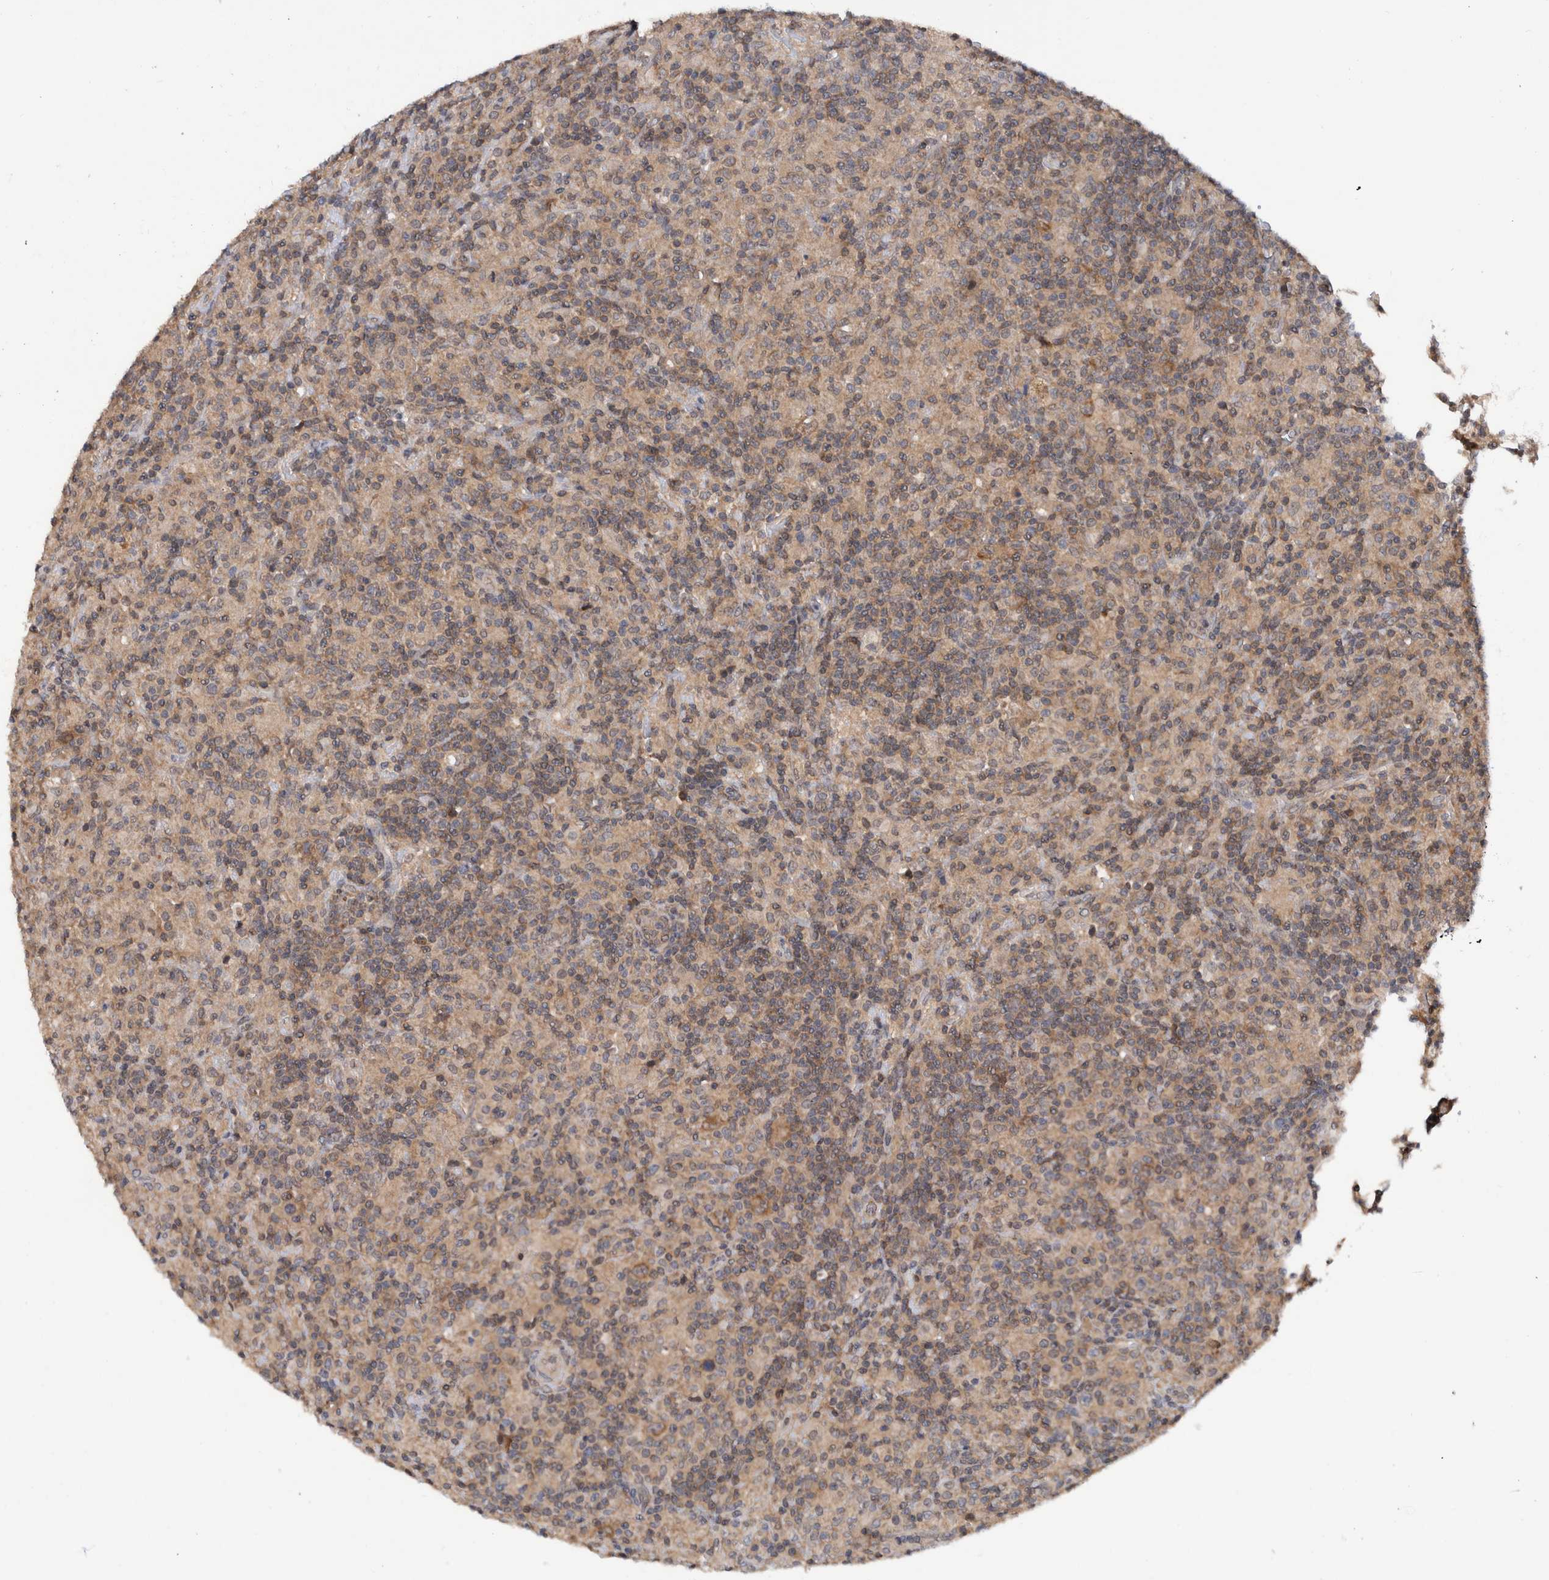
{"staining": {"intensity": "weak", "quantity": ">75%", "location": "cytoplasmic/membranous"}, "tissue": "lymphoma", "cell_type": "Tumor cells", "image_type": "cancer", "snomed": [{"axis": "morphology", "description": "Hodgkin's disease, NOS"}, {"axis": "topography", "description": "Lymph node"}], "caption": "Lymphoma stained with immunohistochemistry (IHC) shows weak cytoplasmic/membranous expression in approximately >75% of tumor cells. (DAB IHC, brown staining for protein, blue staining for nuclei).", "gene": "PLPBP", "patient": {"sex": "male", "age": 70}}